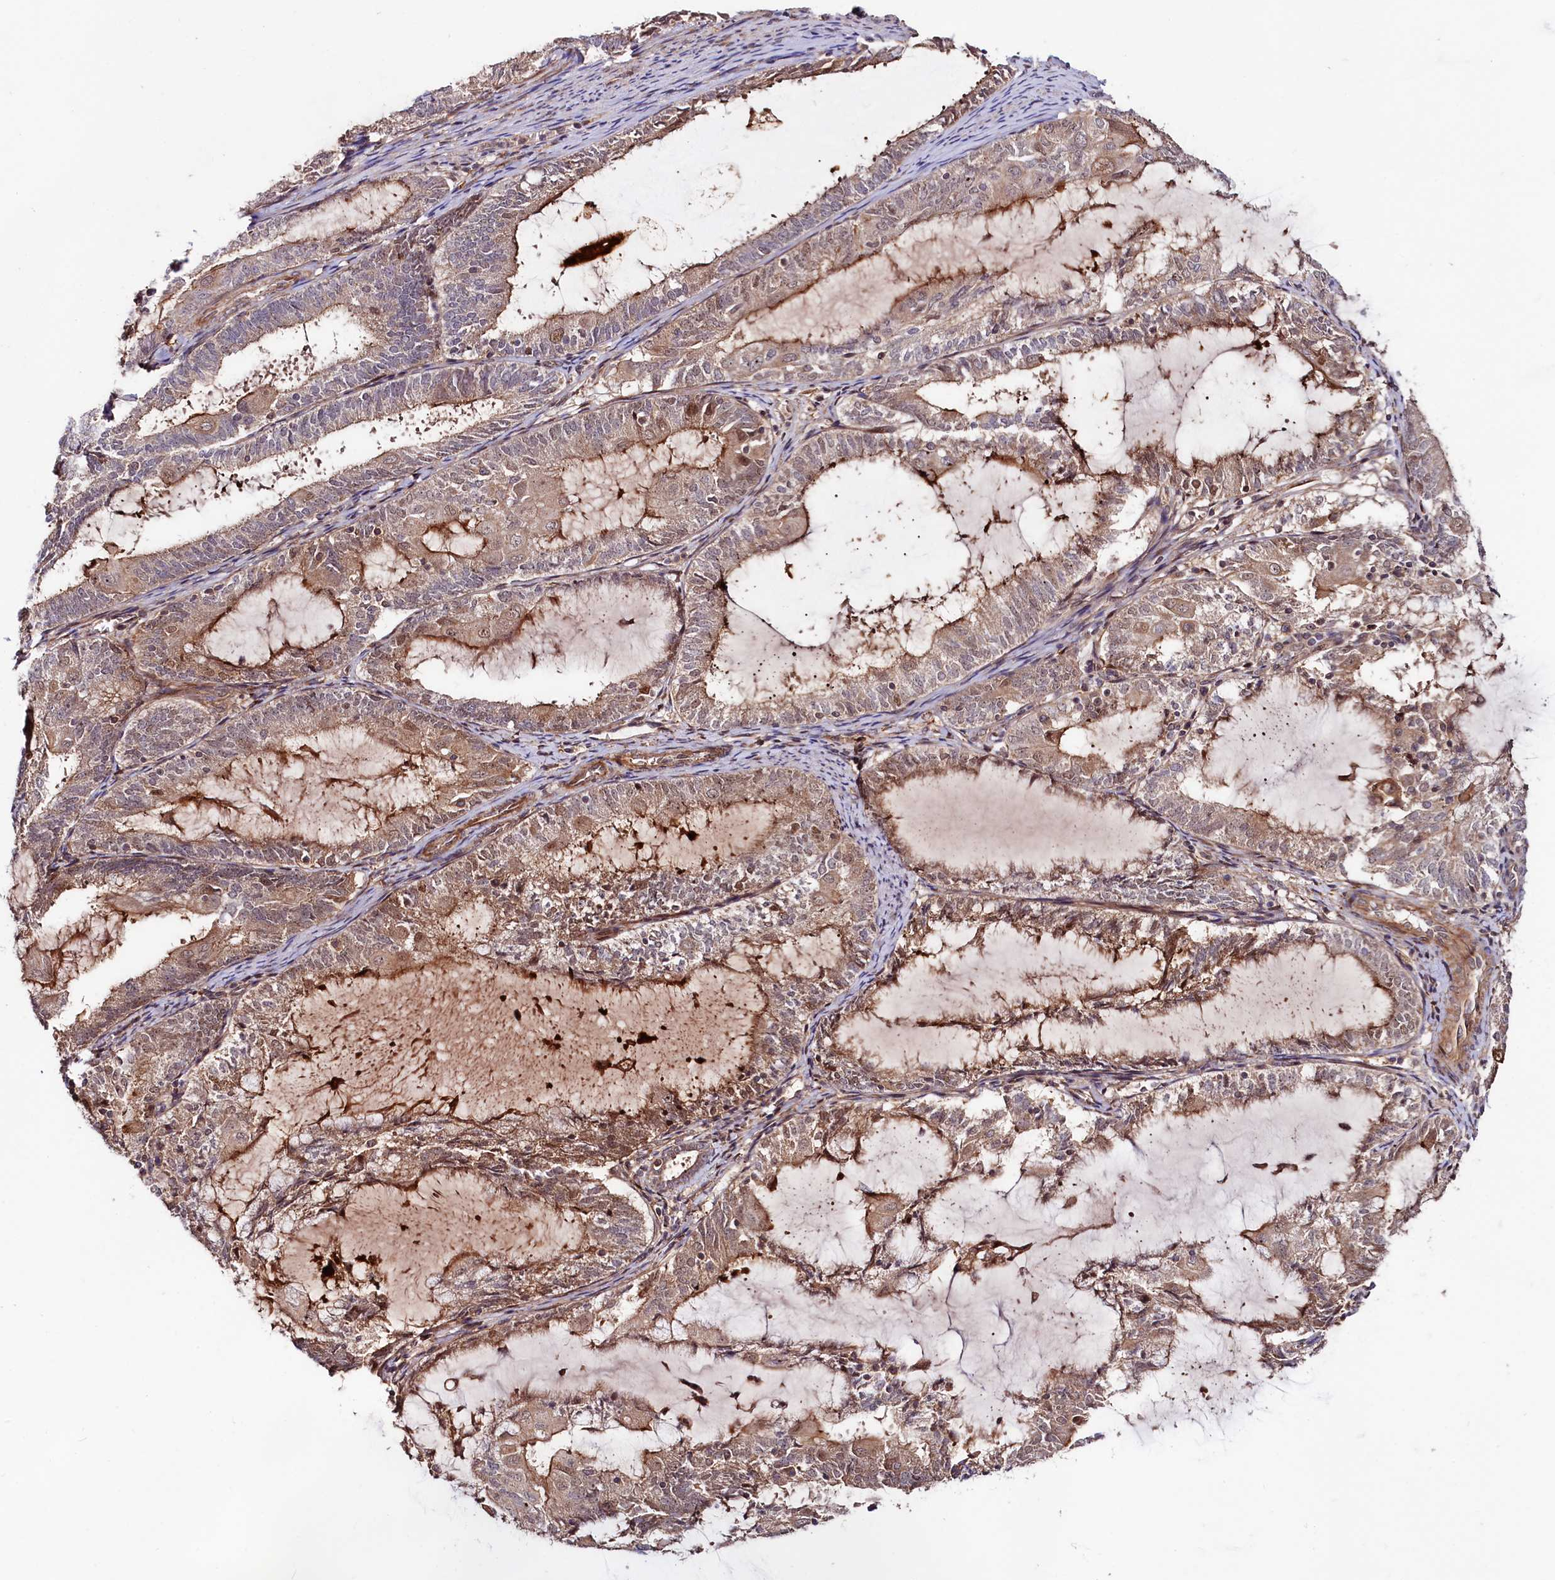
{"staining": {"intensity": "moderate", "quantity": "25%-75%", "location": "cytoplasmic/membranous,nuclear"}, "tissue": "endometrial cancer", "cell_type": "Tumor cells", "image_type": "cancer", "snomed": [{"axis": "morphology", "description": "Adenocarcinoma, NOS"}, {"axis": "topography", "description": "Endometrium"}], "caption": "This photomicrograph exhibits endometrial cancer (adenocarcinoma) stained with immunohistochemistry (IHC) to label a protein in brown. The cytoplasmic/membranous and nuclear of tumor cells show moderate positivity for the protein. Nuclei are counter-stained blue.", "gene": "NEDD1", "patient": {"sex": "female", "age": 81}}